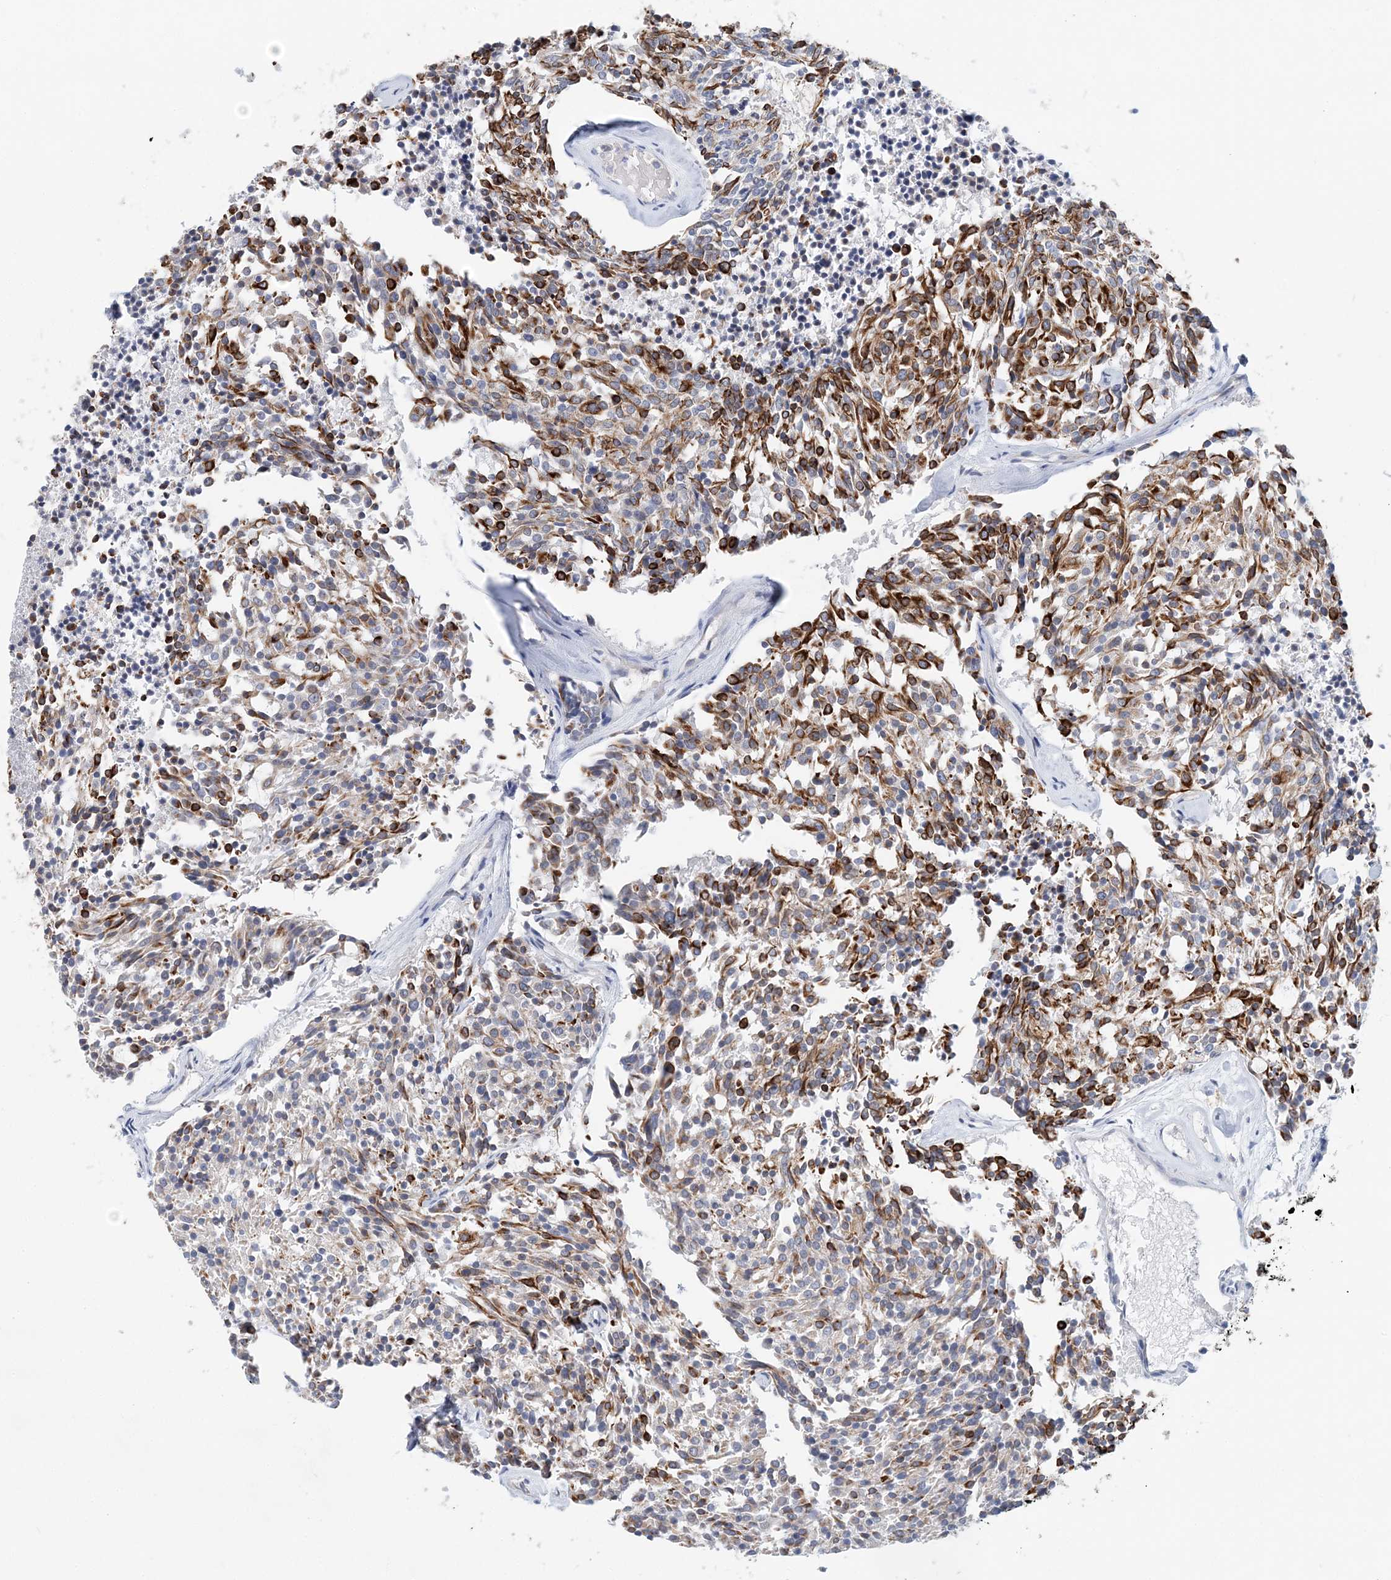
{"staining": {"intensity": "strong", "quantity": ">75%", "location": "cytoplasmic/membranous"}, "tissue": "carcinoid", "cell_type": "Tumor cells", "image_type": "cancer", "snomed": [{"axis": "morphology", "description": "Carcinoid, malignant, NOS"}, {"axis": "topography", "description": "Pancreas"}], "caption": "This is an image of immunohistochemistry staining of carcinoid (malignant), which shows strong staining in the cytoplasmic/membranous of tumor cells.", "gene": "LRRIQ4", "patient": {"sex": "female", "age": 54}}